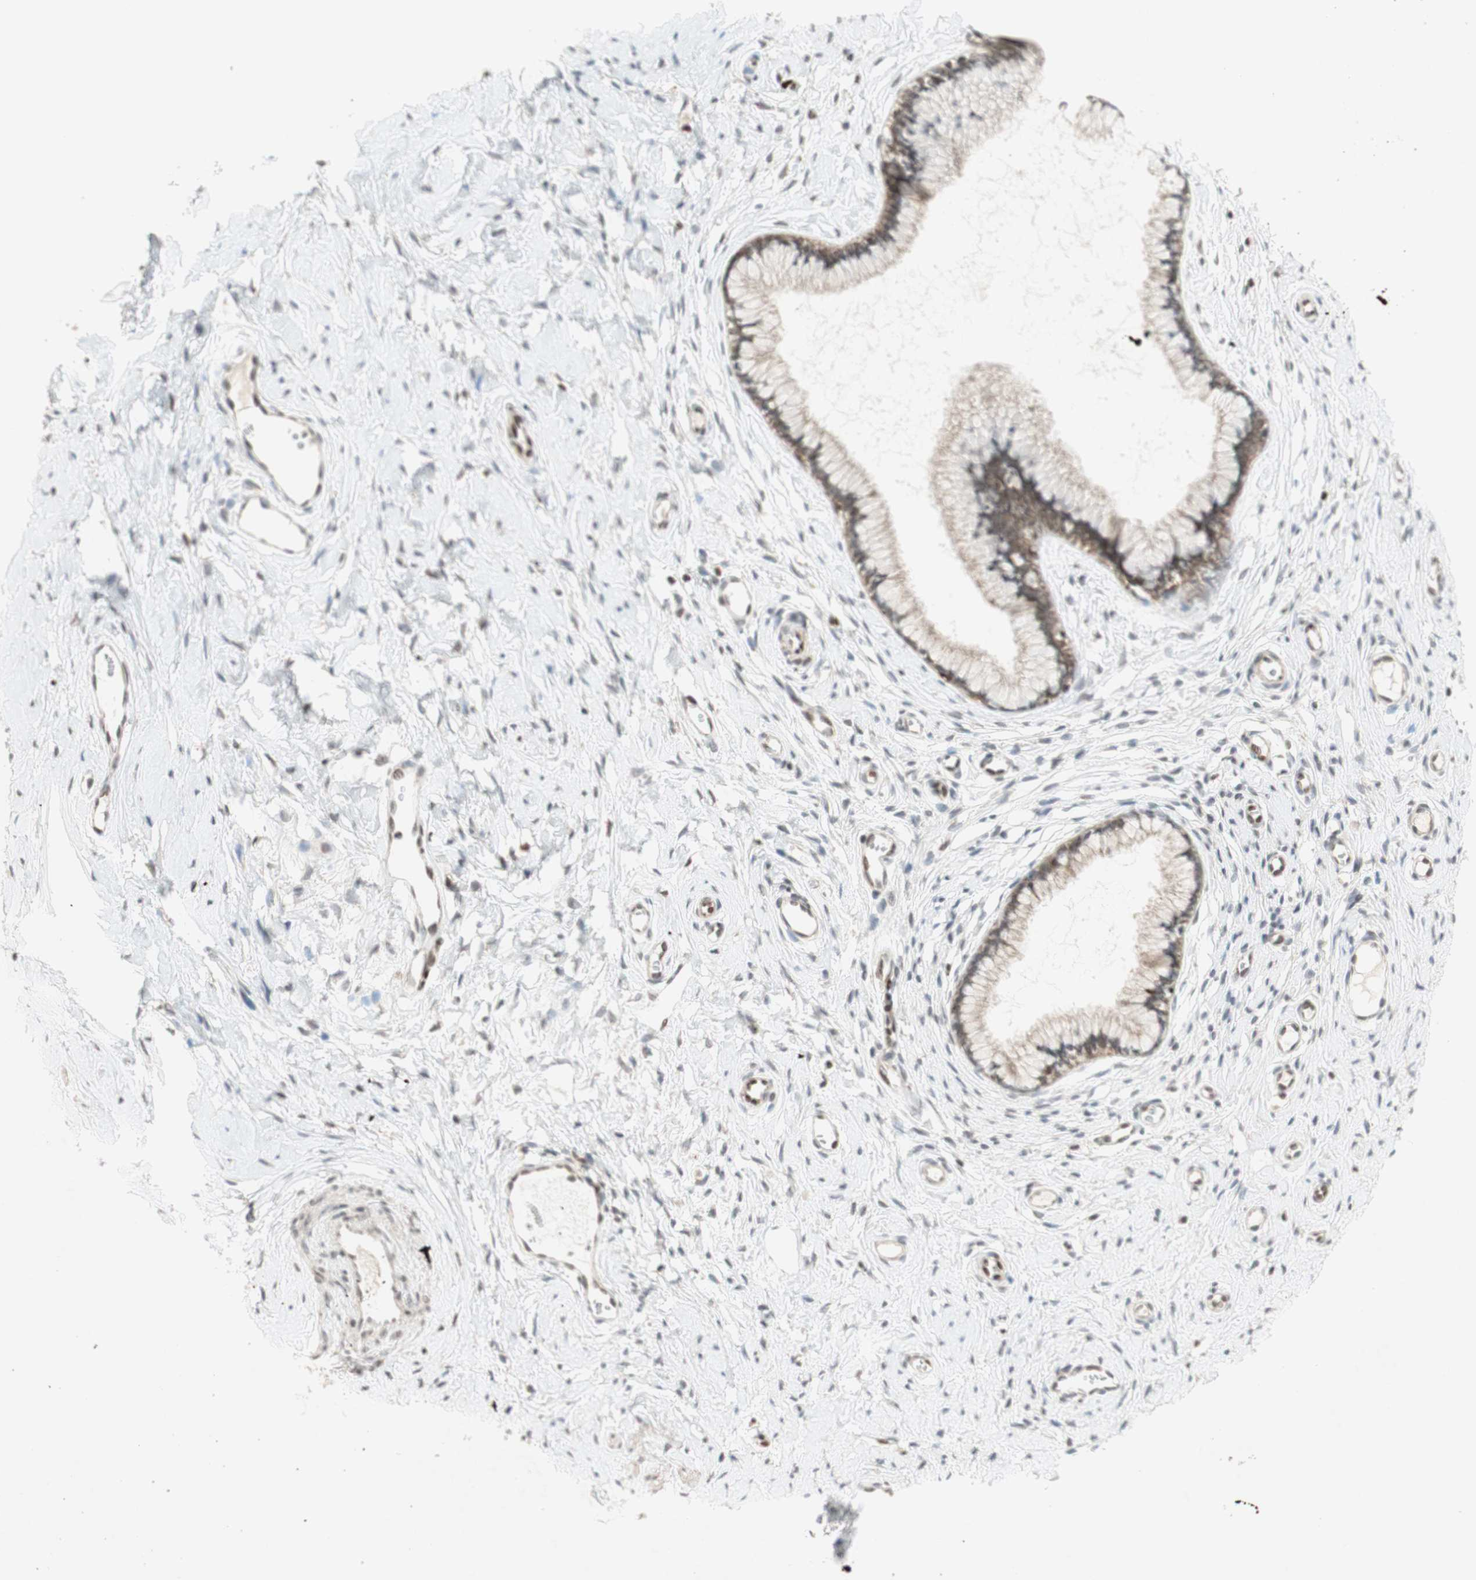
{"staining": {"intensity": "weak", "quantity": "25%-75%", "location": "cytoplasmic/membranous"}, "tissue": "cervix", "cell_type": "Glandular cells", "image_type": "normal", "snomed": [{"axis": "morphology", "description": "Normal tissue, NOS"}, {"axis": "topography", "description": "Cervix"}], "caption": "Protein expression analysis of unremarkable cervix displays weak cytoplasmic/membranous expression in approximately 25%-75% of glandular cells.", "gene": "DNMT3A", "patient": {"sex": "female", "age": 65}}